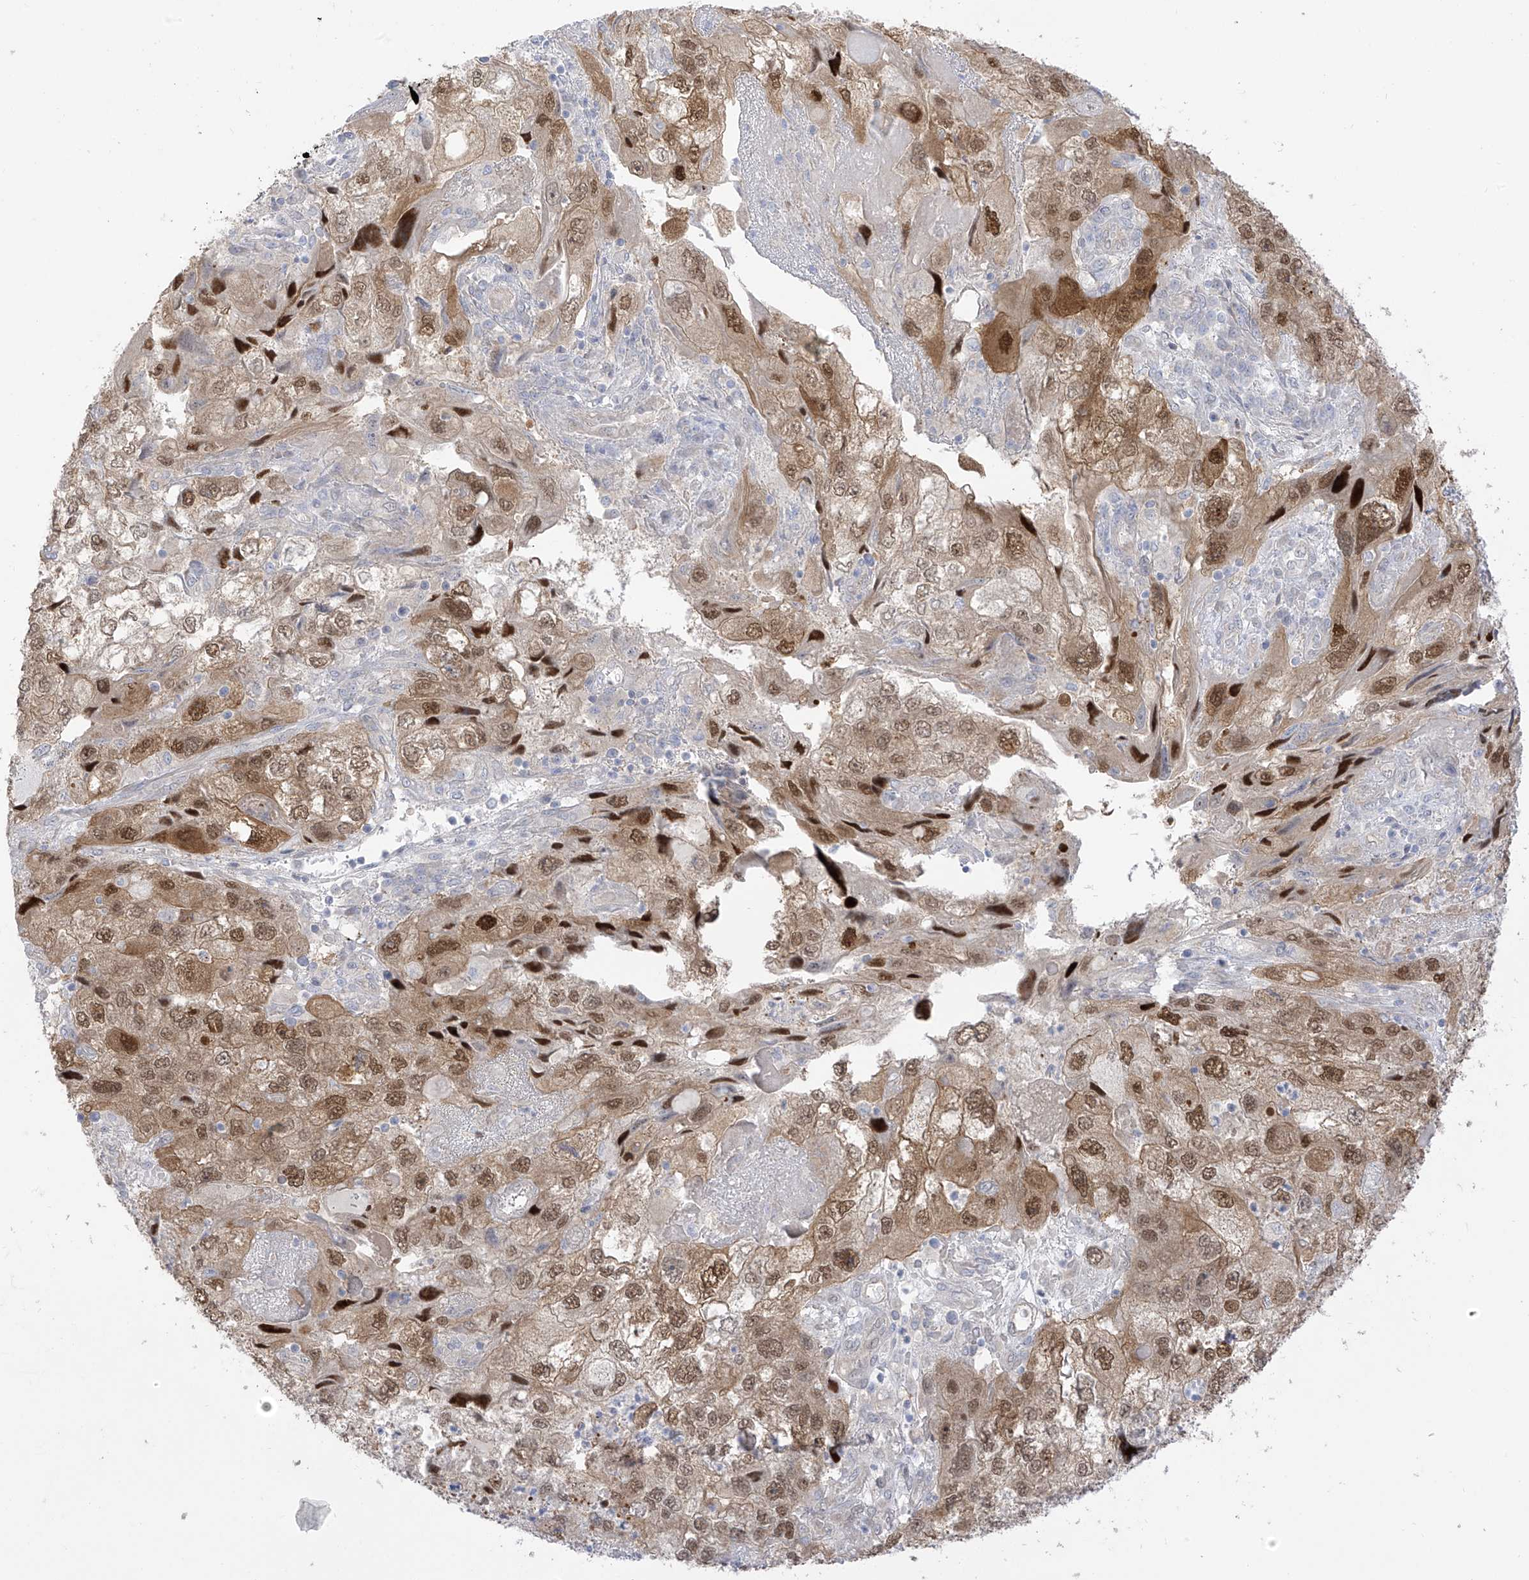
{"staining": {"intensity": "moderate", "quantity": ">75%", "location": "cytoplasmic/membranous,nuclear"}, "tissue": "endometrial cancer", "cell_type": "Tumor cells", "image_type": "cancer", "snomed": [{"axis": "morphology", "description": "Adenocarcinoma, NOS"}, {"axis": "topography", "description": "Endometrium"}], "caption": "The image demonstrates immunohistochemical staining of endometrial cancer (adenocarcinoma). There is moderate cytoplasmic/membranous and nuclear positivity is seen in approximately >75% of tumor cells.", "gene": "EIPR1", "patient": {"sex": "female", "age": 49}}